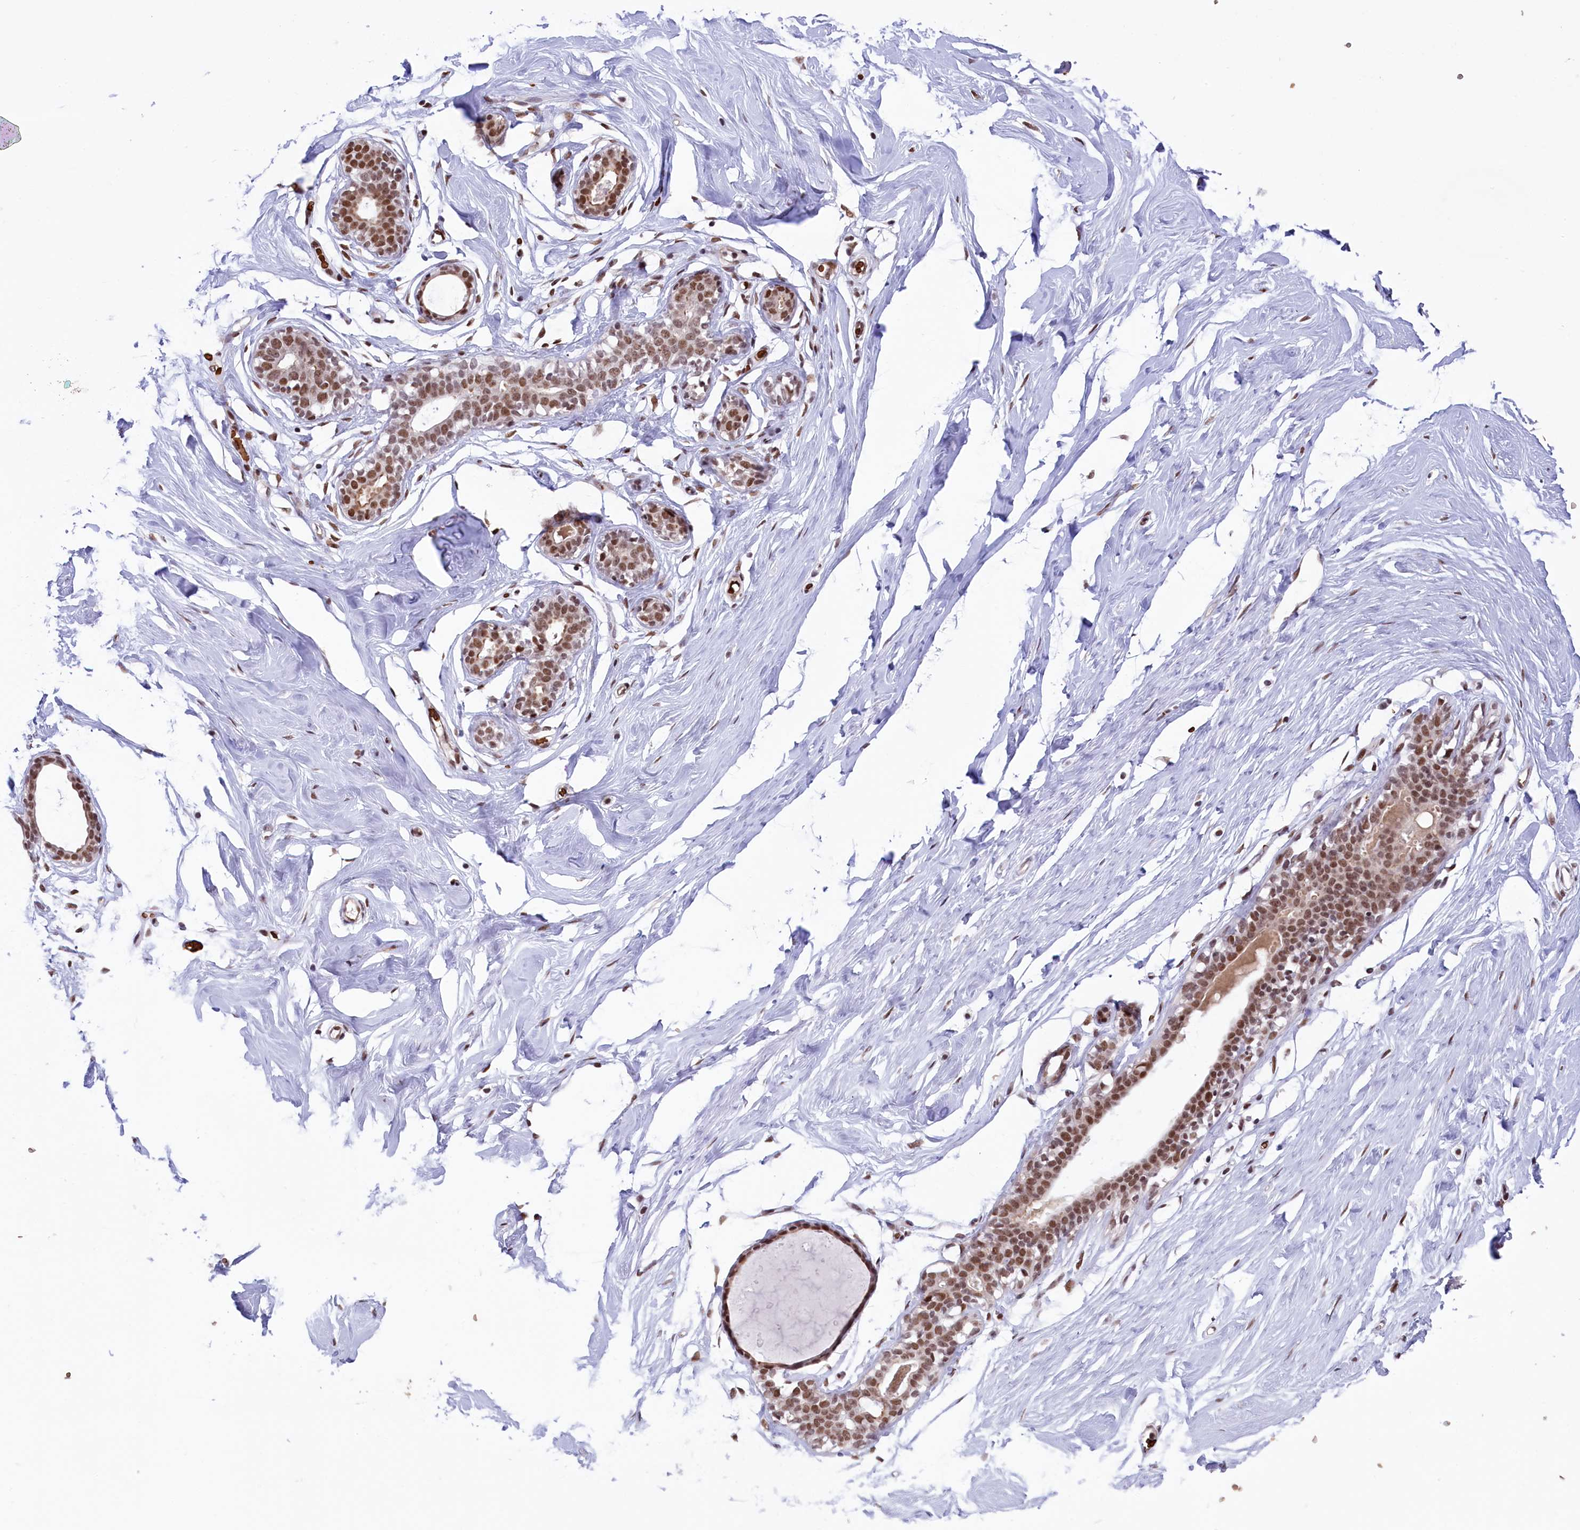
{"staining": {"intensity": "moderate", "quantity": ">75%", "location": "nuclear"}, "tissue": "breast", "cell_type": "Adipocytes", "image_type": "normal", "snomed": [{"axis": "morphology", "description": "Normal tissue, NOS"}, {"axis": "morphology", "description": "Adenoma, NOS"}, {"axis": "topography", "description": "Breast"}], "caption": "Normal breast demonstrates moderate nuclear positivity in about >75% of adipocytes, visualized by immunohistochemistry.", "gene": "MPHOSPH8", "patient": {"sex": "female", "age": 23}}